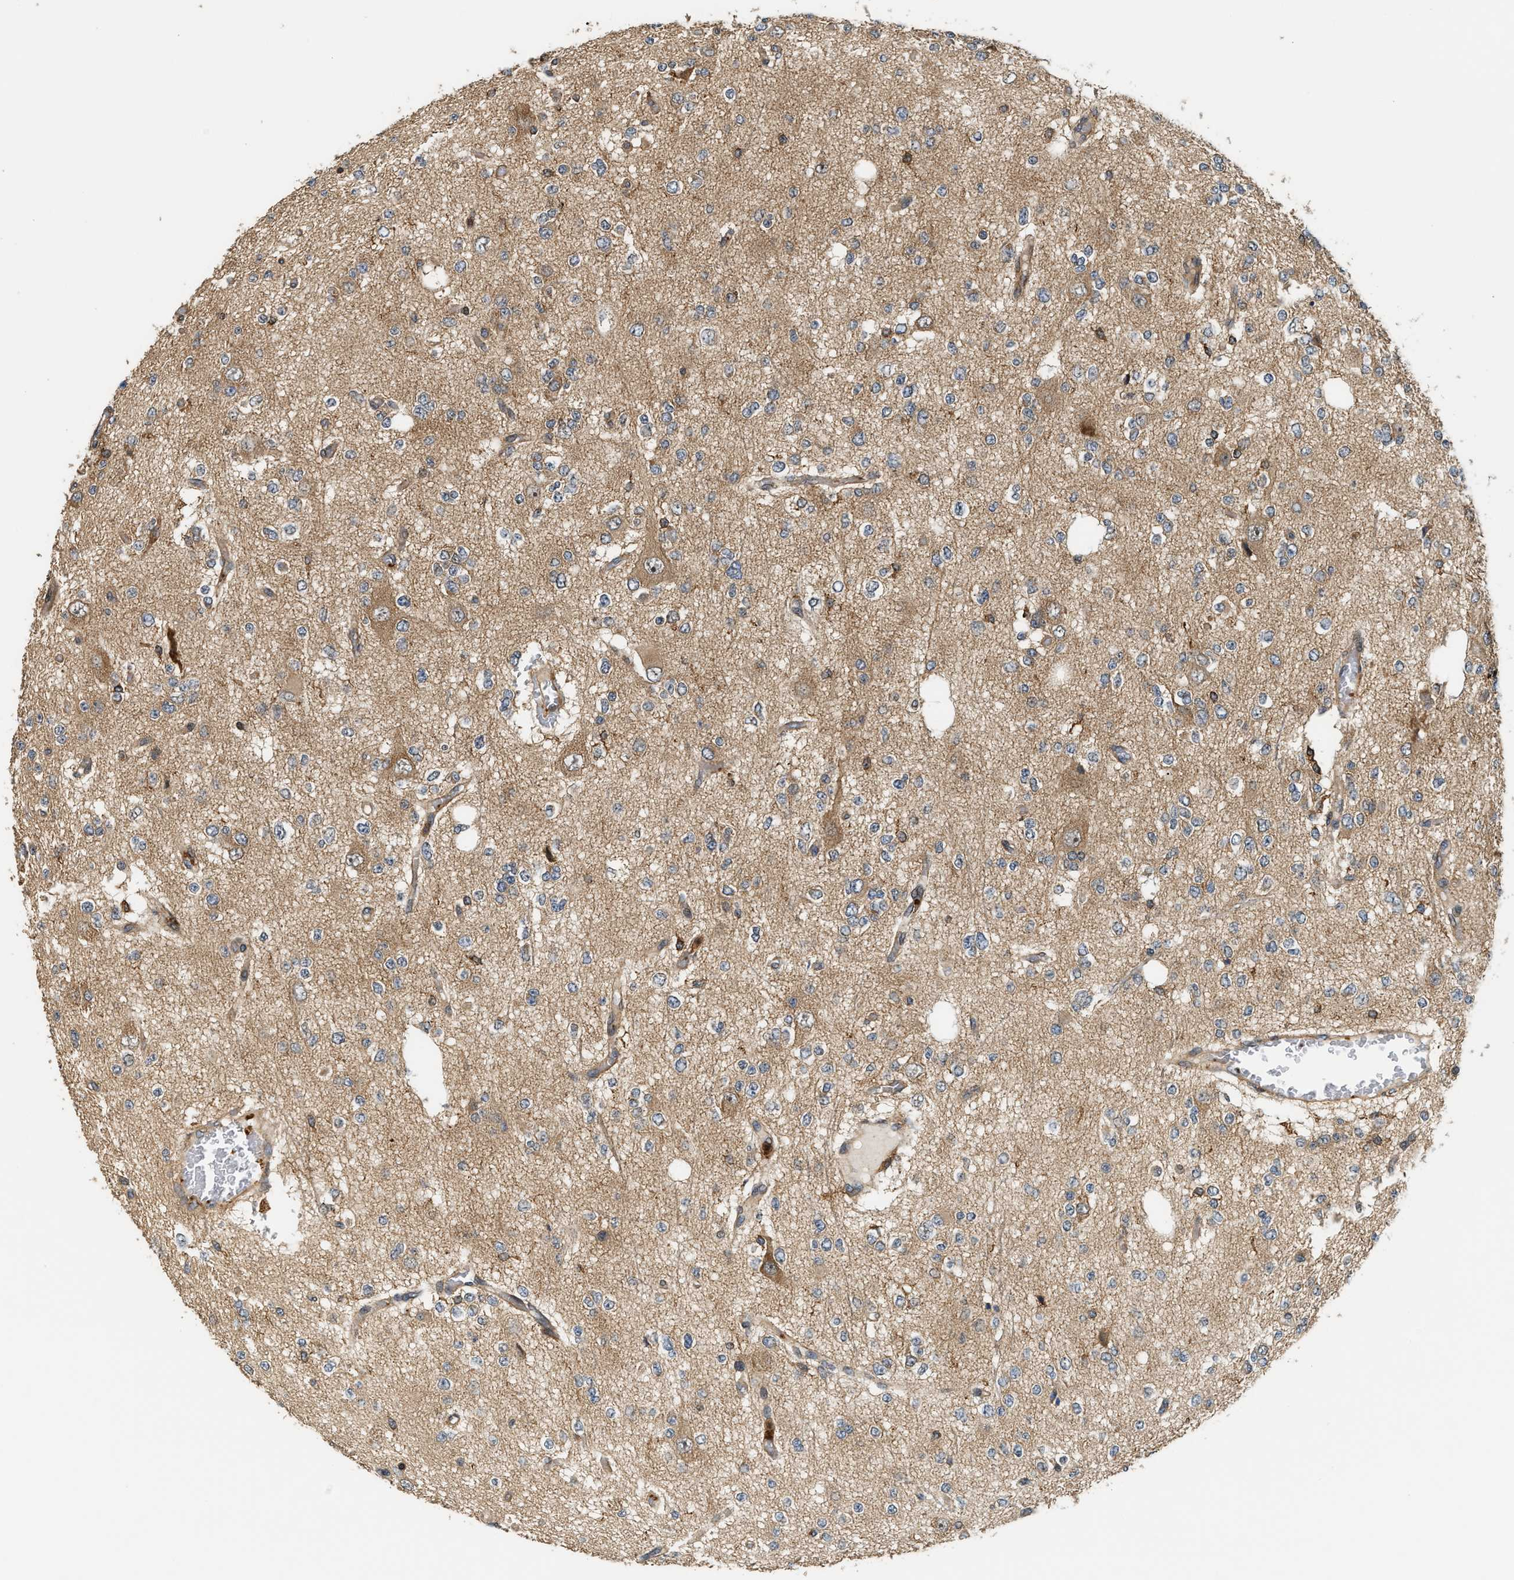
{"staining": {"intensity": "moderate", "quantity": ">75%", "location": "cytoplasmic/membranous"}, "tissue": "glioma", "cell_type": "Tumor cells", "image_type": "cancer", "snomed": [{"axis": "morphology", "description": "Glioma, malignant, Low grade"}, {"axis": "topography", "description": "Brain"}], "caption": "Moderate cytoplasmic/membranous expression for a protein is present in about >75% of tumor cells of low-grade glioma (malignant) using IHC.", "gene": "SNX5", "patient": {"sex": "male", "age": 38}}